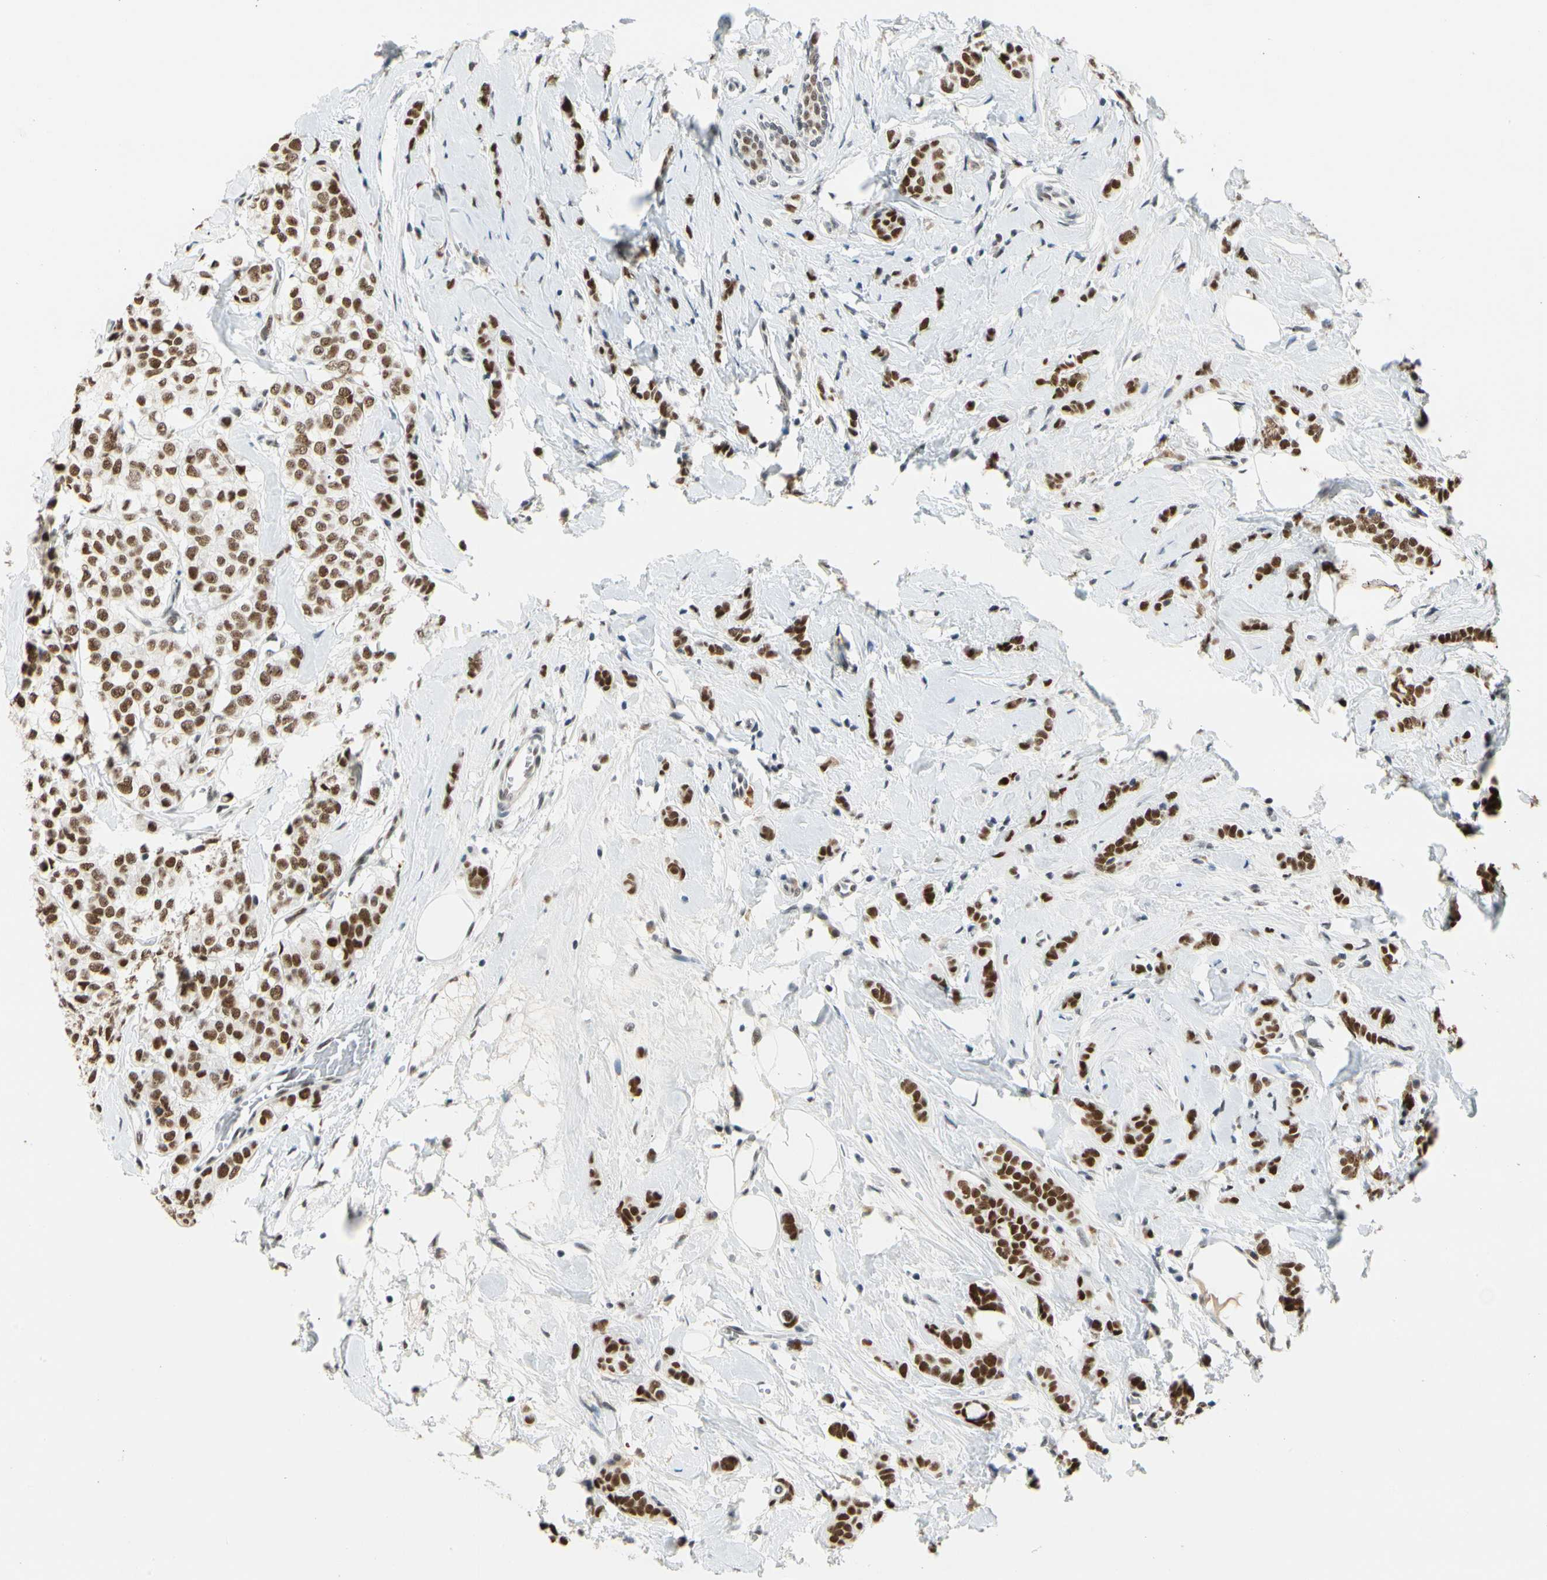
{"staining": {"intensity": "strong", "quantity": ">75%", "location": "nuclear"}, "tissue": "breast cancer", "cell_type": "Tumor cells", "image_type": "cancer", "snomed": [{"axis": "morphology", "description": "Lobular carcinoma"}, {"axis": "topography", "description": "Breast"}], "caption": "Tumor cells show high levels of strong nuclear expression in approximately >75% of cells in breast lobular carcinoma.", "gene": "ZSCAN16", "patient": {"sex": "female", "age": 60}}